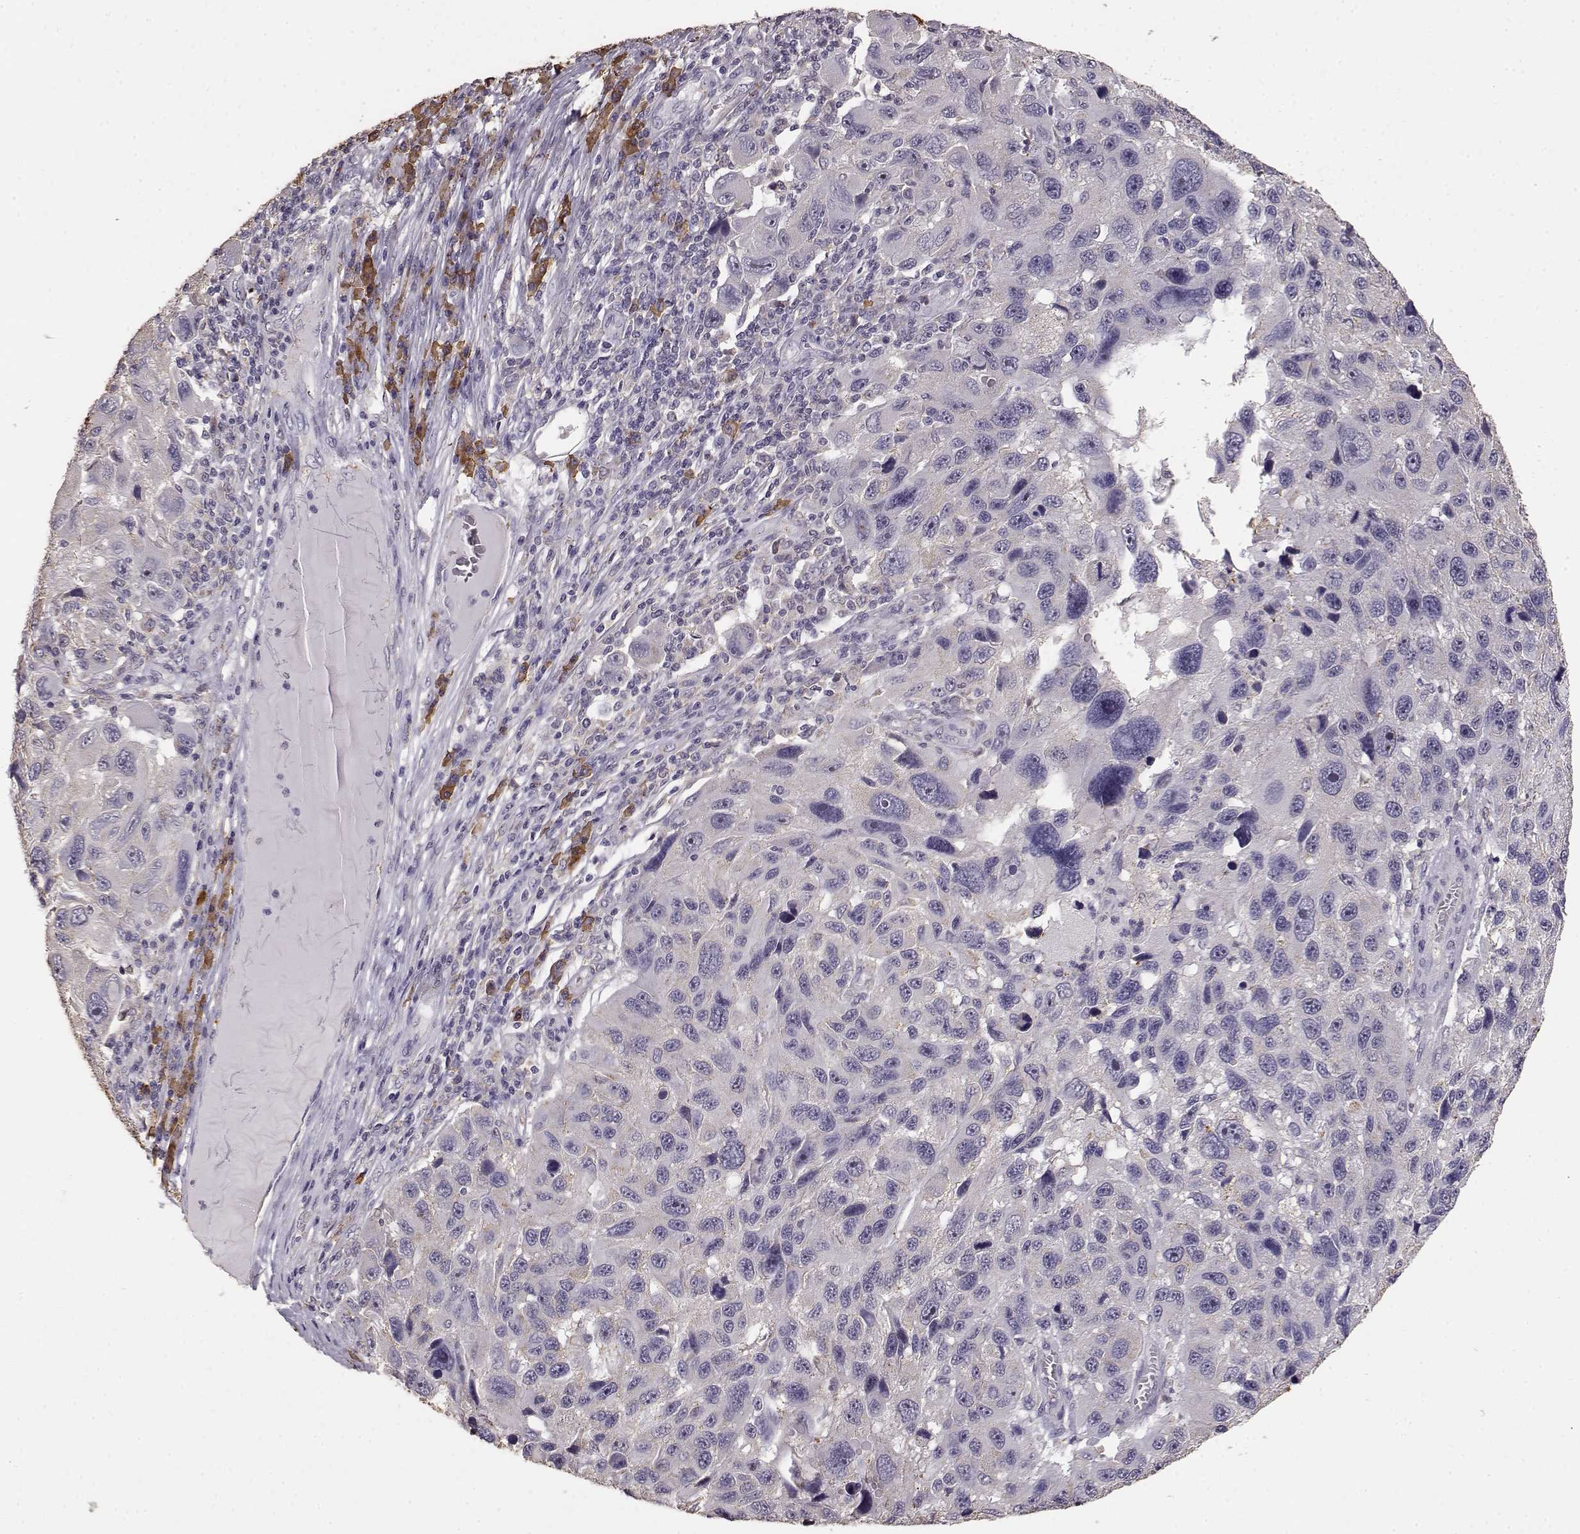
{"staining": {"intensity": "negative", "quantity": "none", "location": "none"}, "tissue": "melanoma", "cell_type": "Tumor cells", "image_type": "cancer", "snomed": [{"axis": "morphology", "description": "Malignant melanoma, NOS"}, {"axis": "topography", "description": "Skin"}], "caption": "IHC micrograph of human melanoma stained for a protein (brown), which shows no expression in tumor cells.", "gene": "GABRG3", "patient": {"sex": "male", "age": 53}}